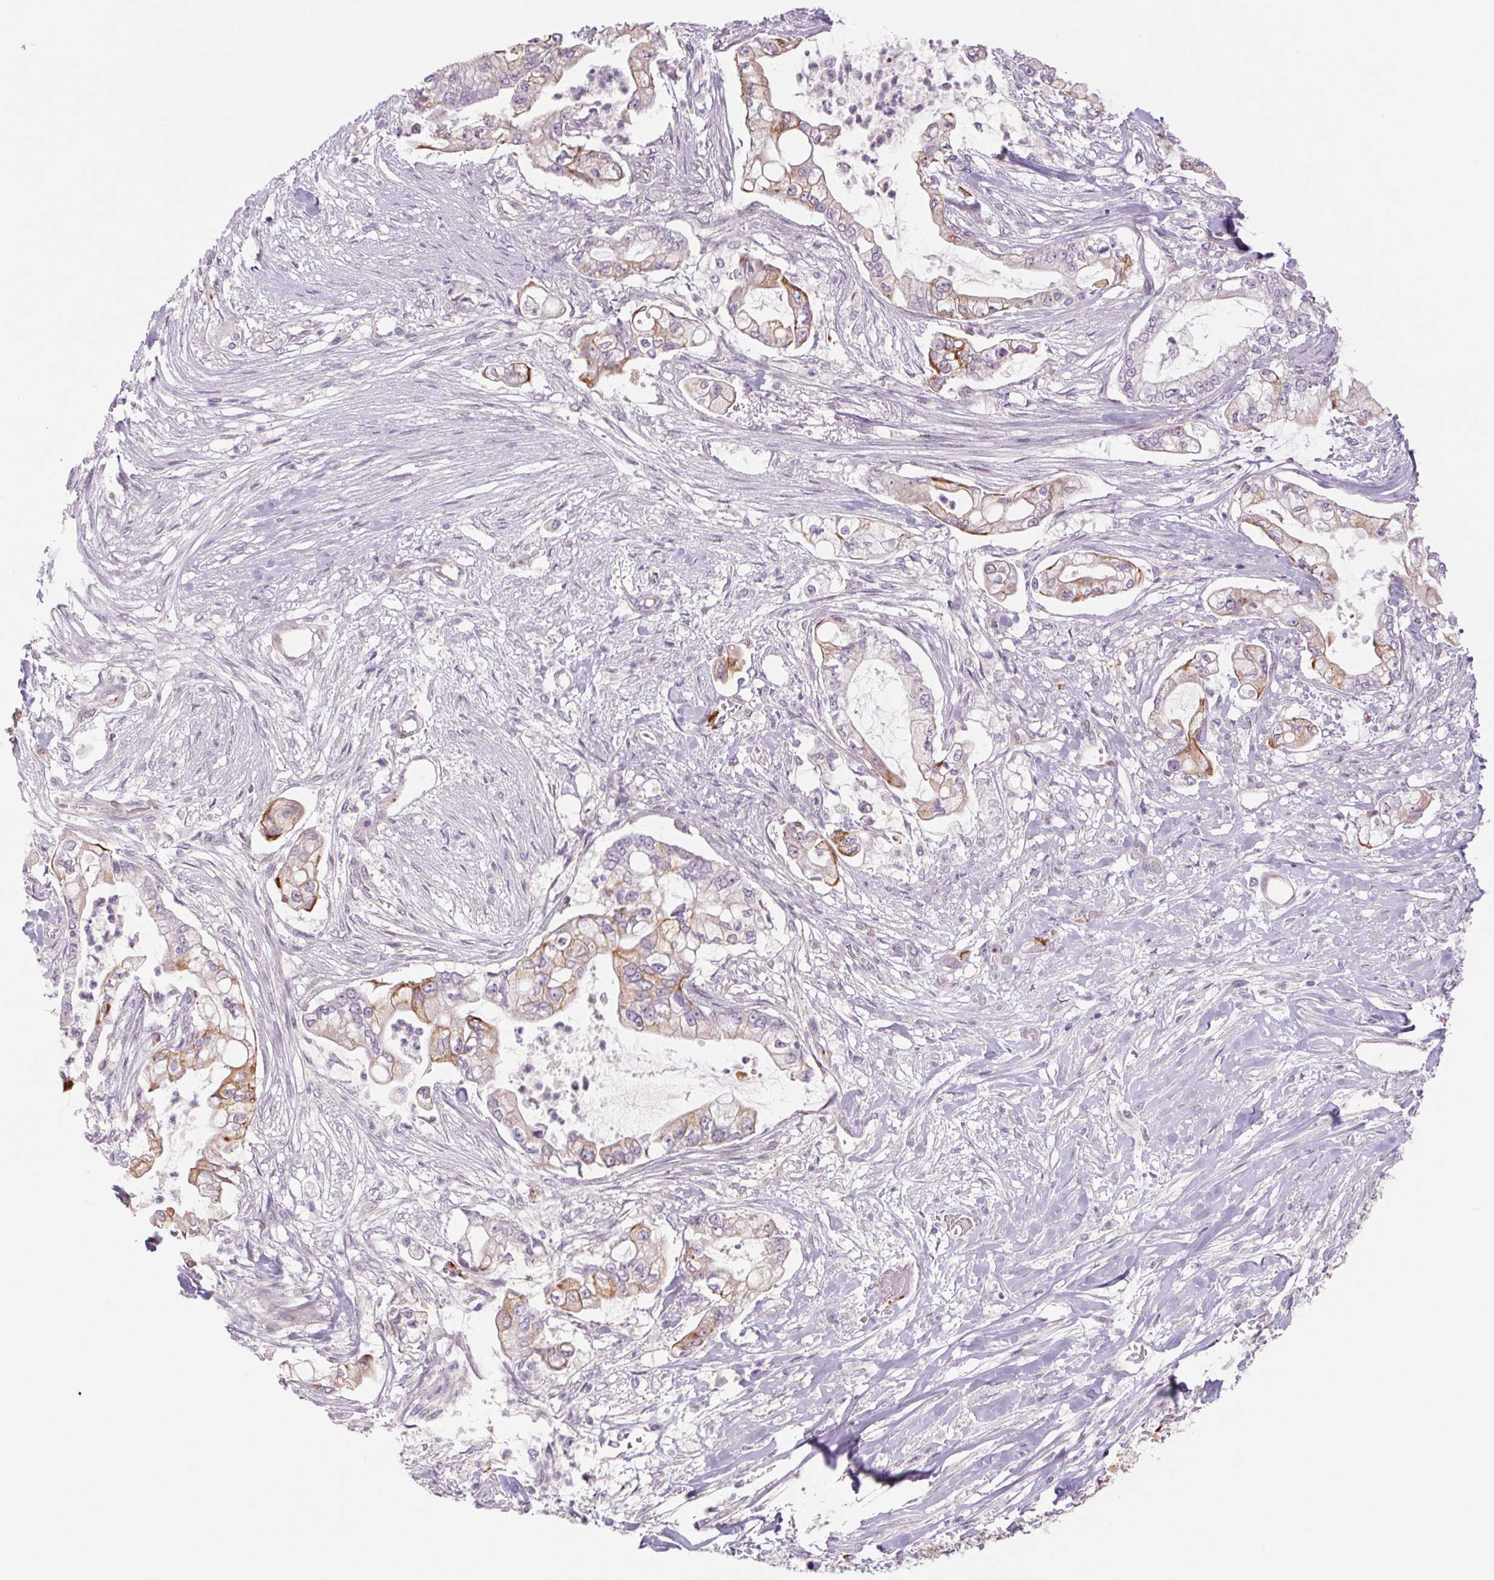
{"staining": {"intensity": "weak", "quantity": "<25%", "location": "cytoplasmic/membranous"}, "tissue": "pancreatic cancer", "cell_type": "Tumor cells", "image_type": "cancer", "snomed": [{"axis": "morphology", "description": "Adenocarcinoma, NOS"}, {"axis": "topography", "description": "Pancreas"}], "caption": "Immunohistochemistry (IHC) histopathology image of neoplastic tissue: human pancreatic cancer stained with DAB (3,3'-diaminobenzidine) reveals no significant protein staining in tumor cells.", "gene": "MS4A13", "patient": {"sex": "female", "age": 69}}